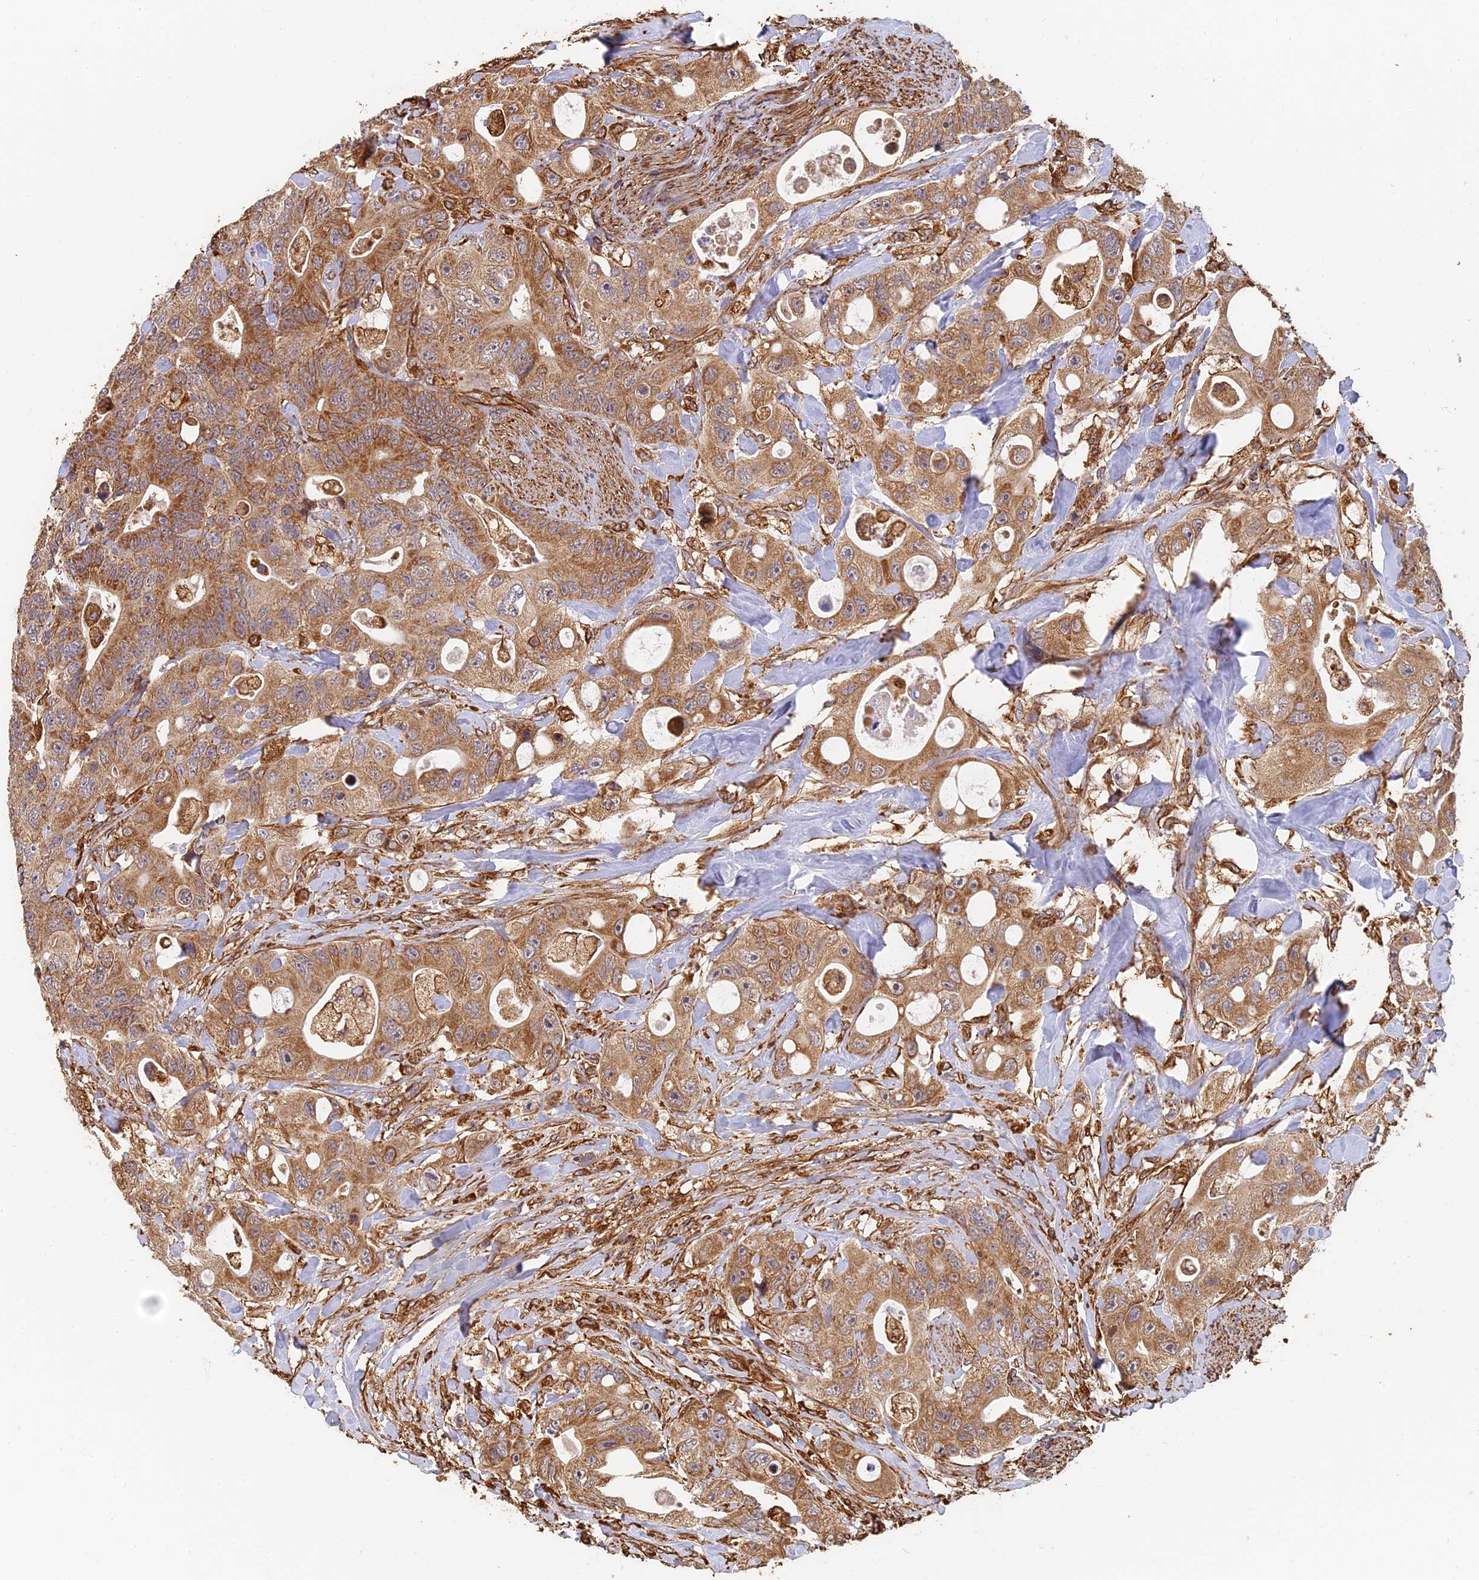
{"staining": {"intensity": "moderate", "quantity": ">75%", "location": "cytoplasmic/membranous"}, "tissue": "colorectal cancer", "cell_type": "Tumor cells", "image_type": "cancer", "snomed": [{"axis": "morphology", "description": "Adenocarcinoma, NOS"}, {"axis": "topography", "description": "Colon"}], "caption": "Immunohistochemistry (IHC) of human colorectal adenocarcinoma demonstrates medium levels of moderate cytoplasmic/membranous positivity in approximately >75% of tumor cells. The staining is performed using DAB (3,3'-diaminobenzidine) brown chromogen to label protein expression. The nuclei are counter-stained blue using hematoxylin.", "gene": "DSTYK", "patient": {"sex": "female", "age": 46}}